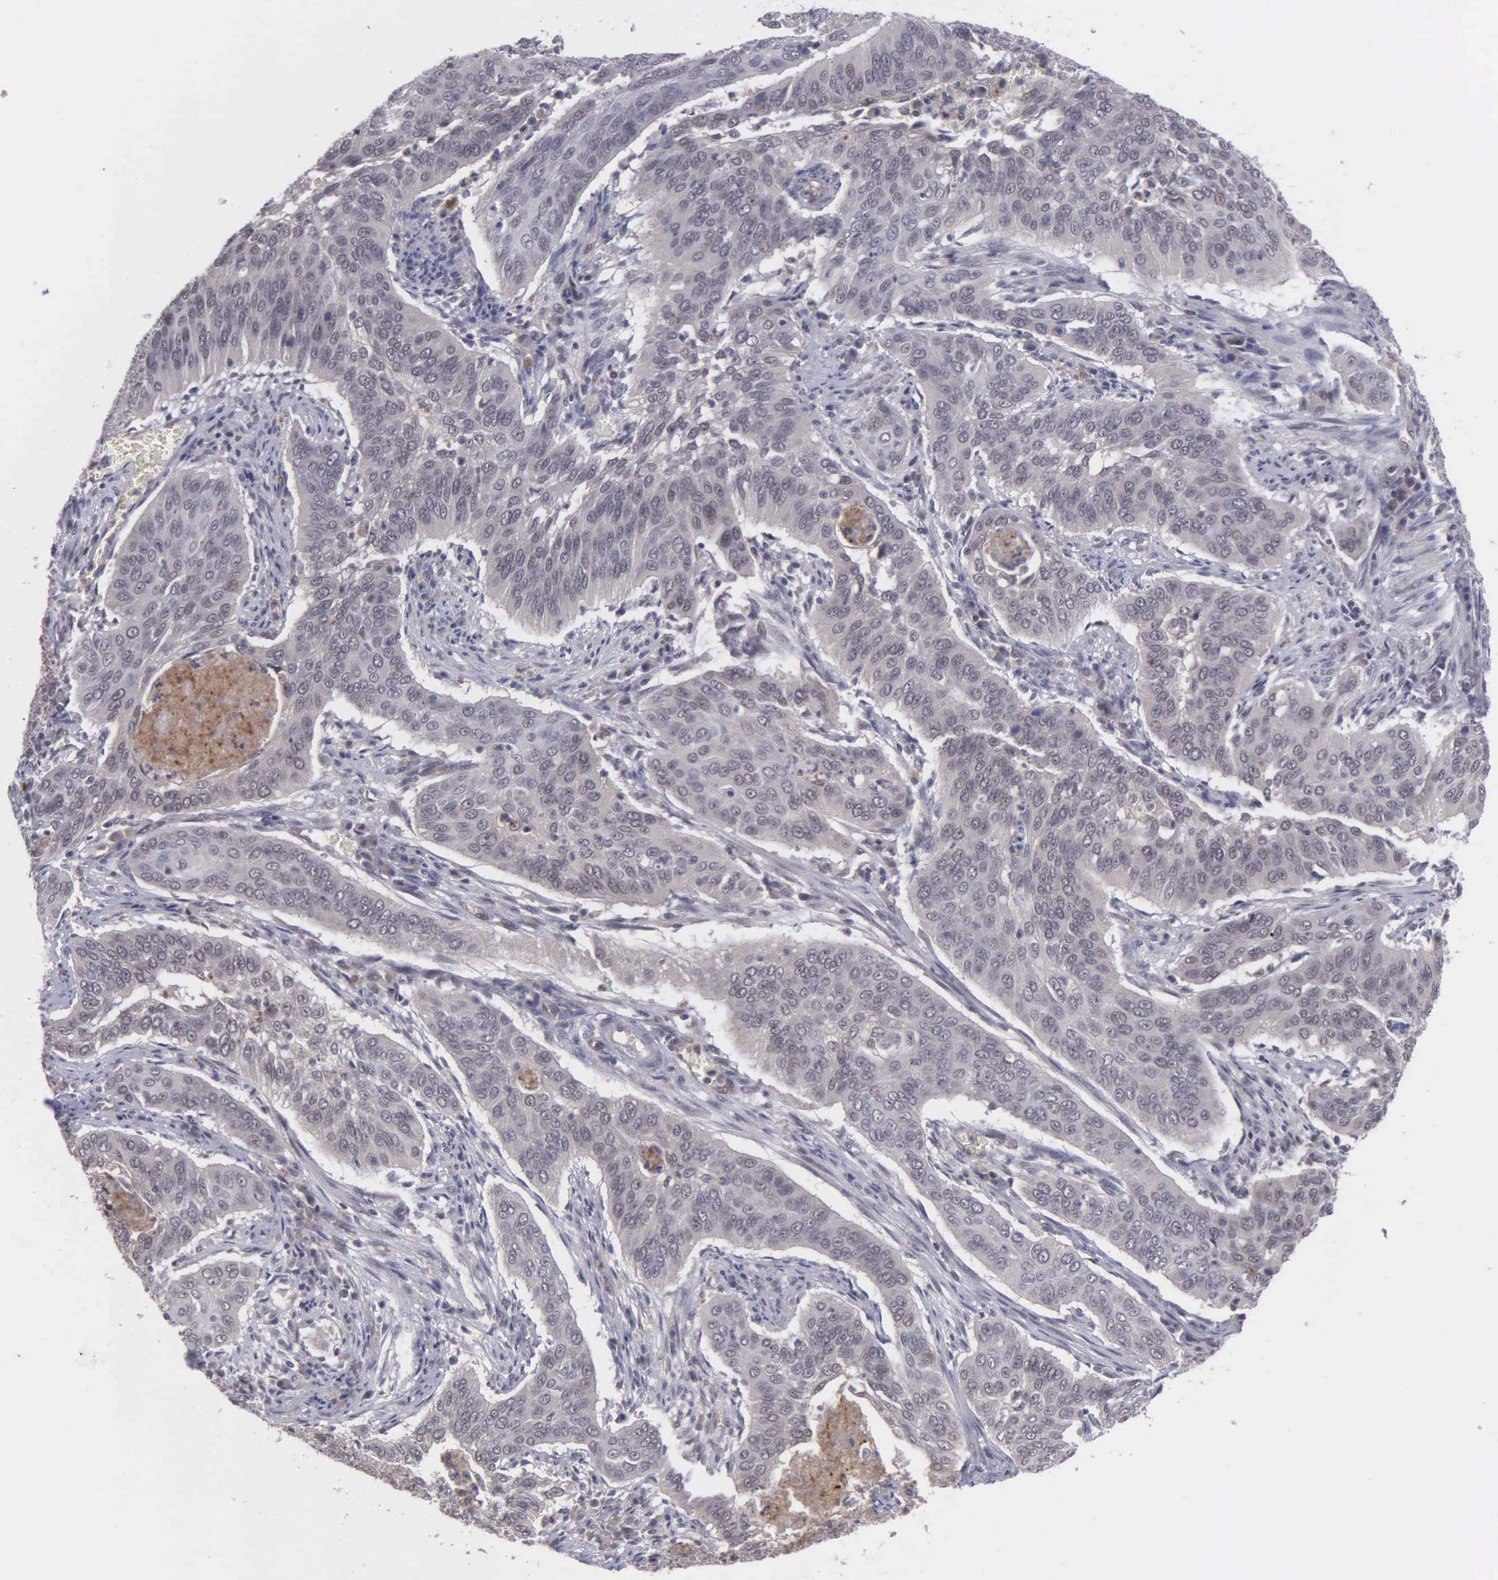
{"staining": {"intensity": "weak", "quantity": "25%-75%", "location": "cytoplasmic/membranous,nuclear"}, "tissue": "cervical cancer", "cell_type": "Tumor cells", "image_type": "cancer", "snomed": [{"axis": "morphology", "description": "Squamous cell carcinoma, NOS"}, {"axis": "topography", "description": "Cervix"}], "caption": "An image showing weak cytoplasmic/membranous and nuclear staining in approximately 25%-75% of tumor cells in squamous cell carcinoma (cervical), as visualized by brown immunohistochemical staining.", "gene": "MAP3K9", "patient": {"sex": "female", "age": 39}}